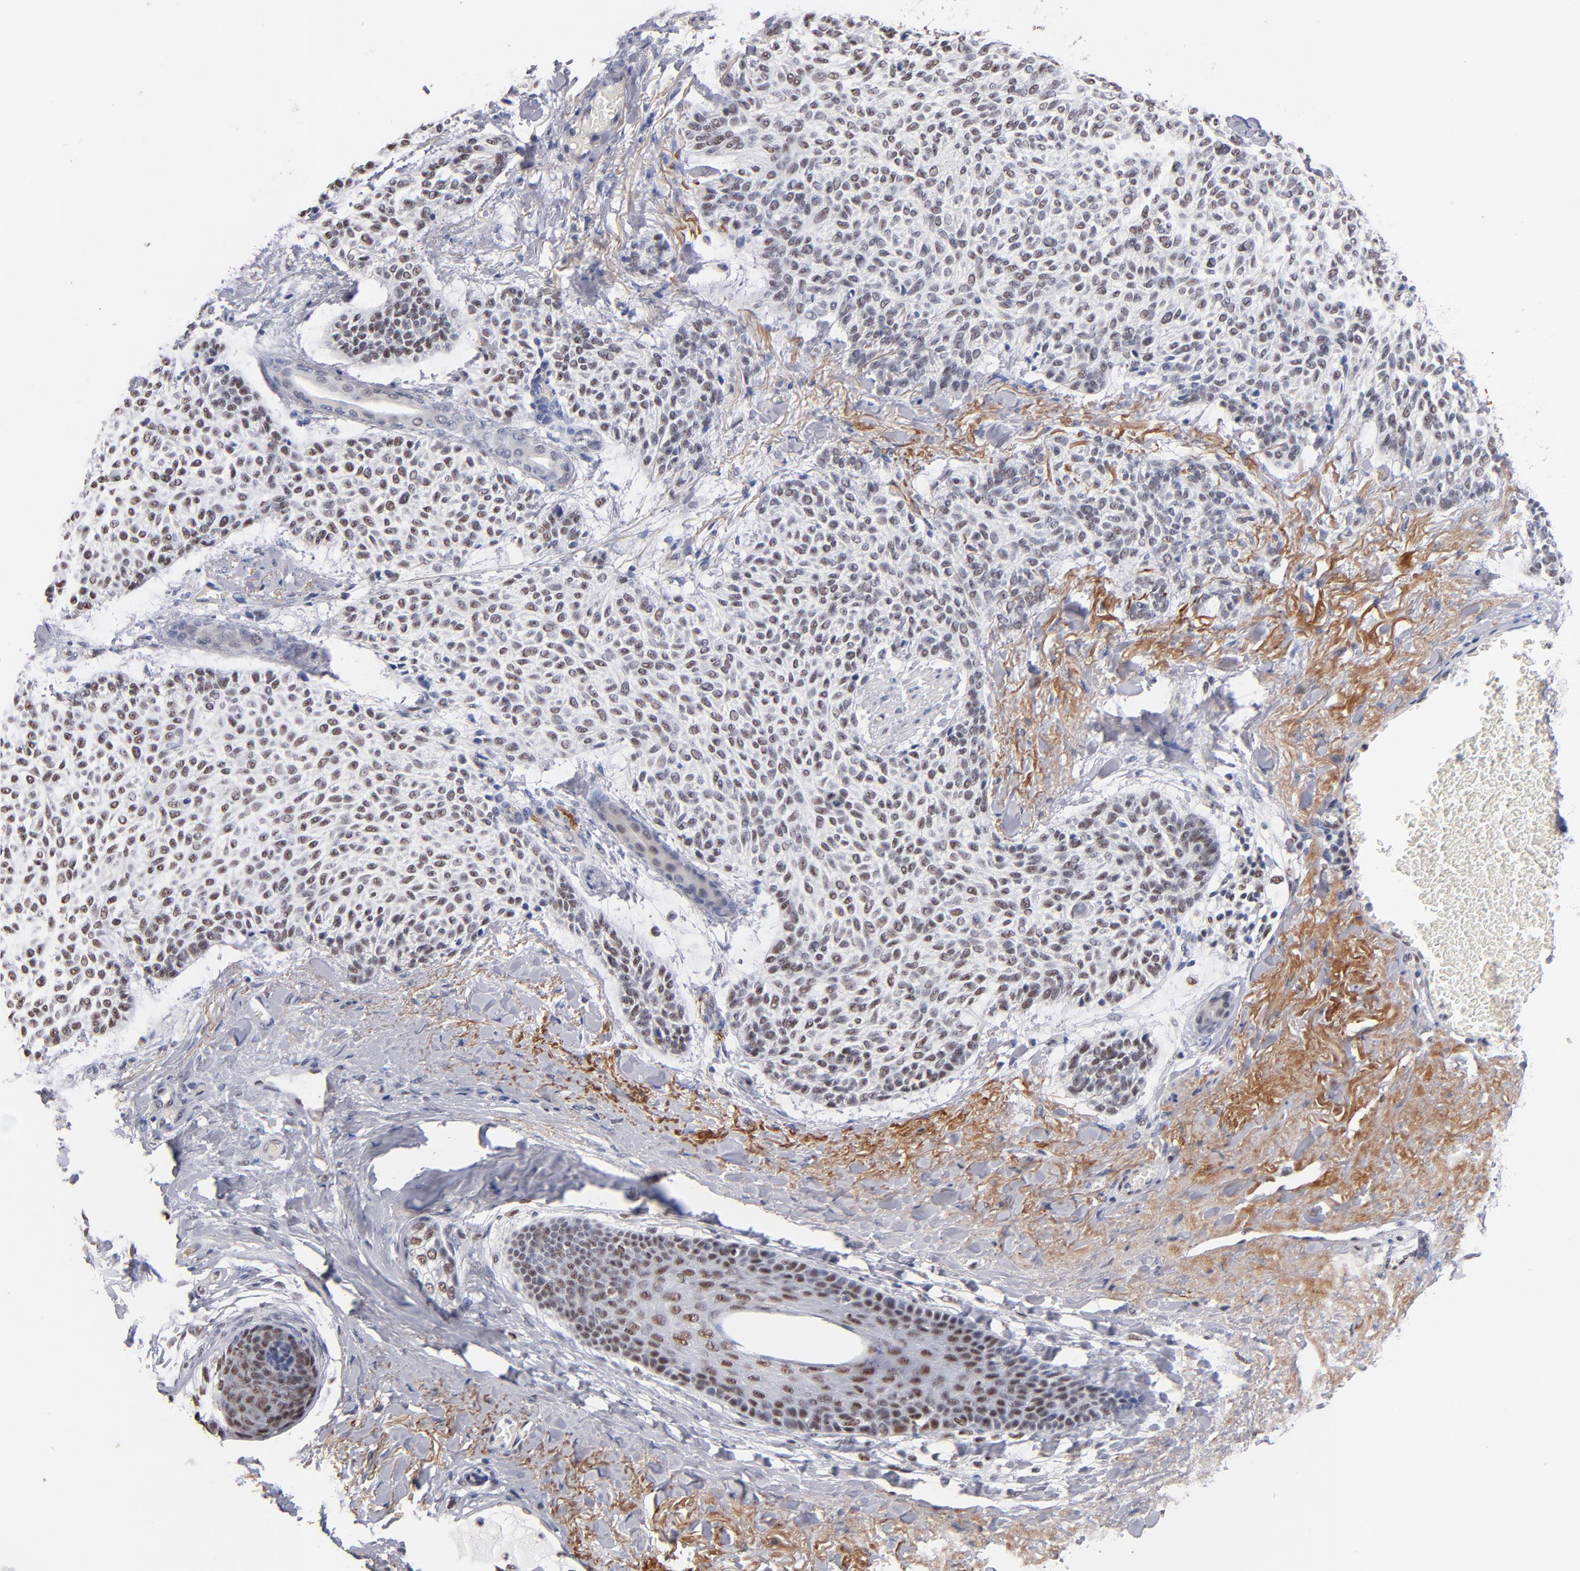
{"staining": {"intensity": "weak", "quantity": "25%-75%", "location": "nuclear"}, "tissue": "skin cancer", "cell_type": "Tumor cells", "image_type": "cancer", "snomed": [{"axis": "morphology", "description": "Normal tissue, NOS"}, {"axis": "morphology", "description": "Basal cell carcinoma"}, {"axis": "topography", "description": "Skin"}], "caption": "The immunohistochemical stain highlights weak nuclear positivity in tumor cells of skin cancer (basal cell carcinoma) tissue.", "gene": "MN1", "patient": {"sex": "female", "age": 70}}